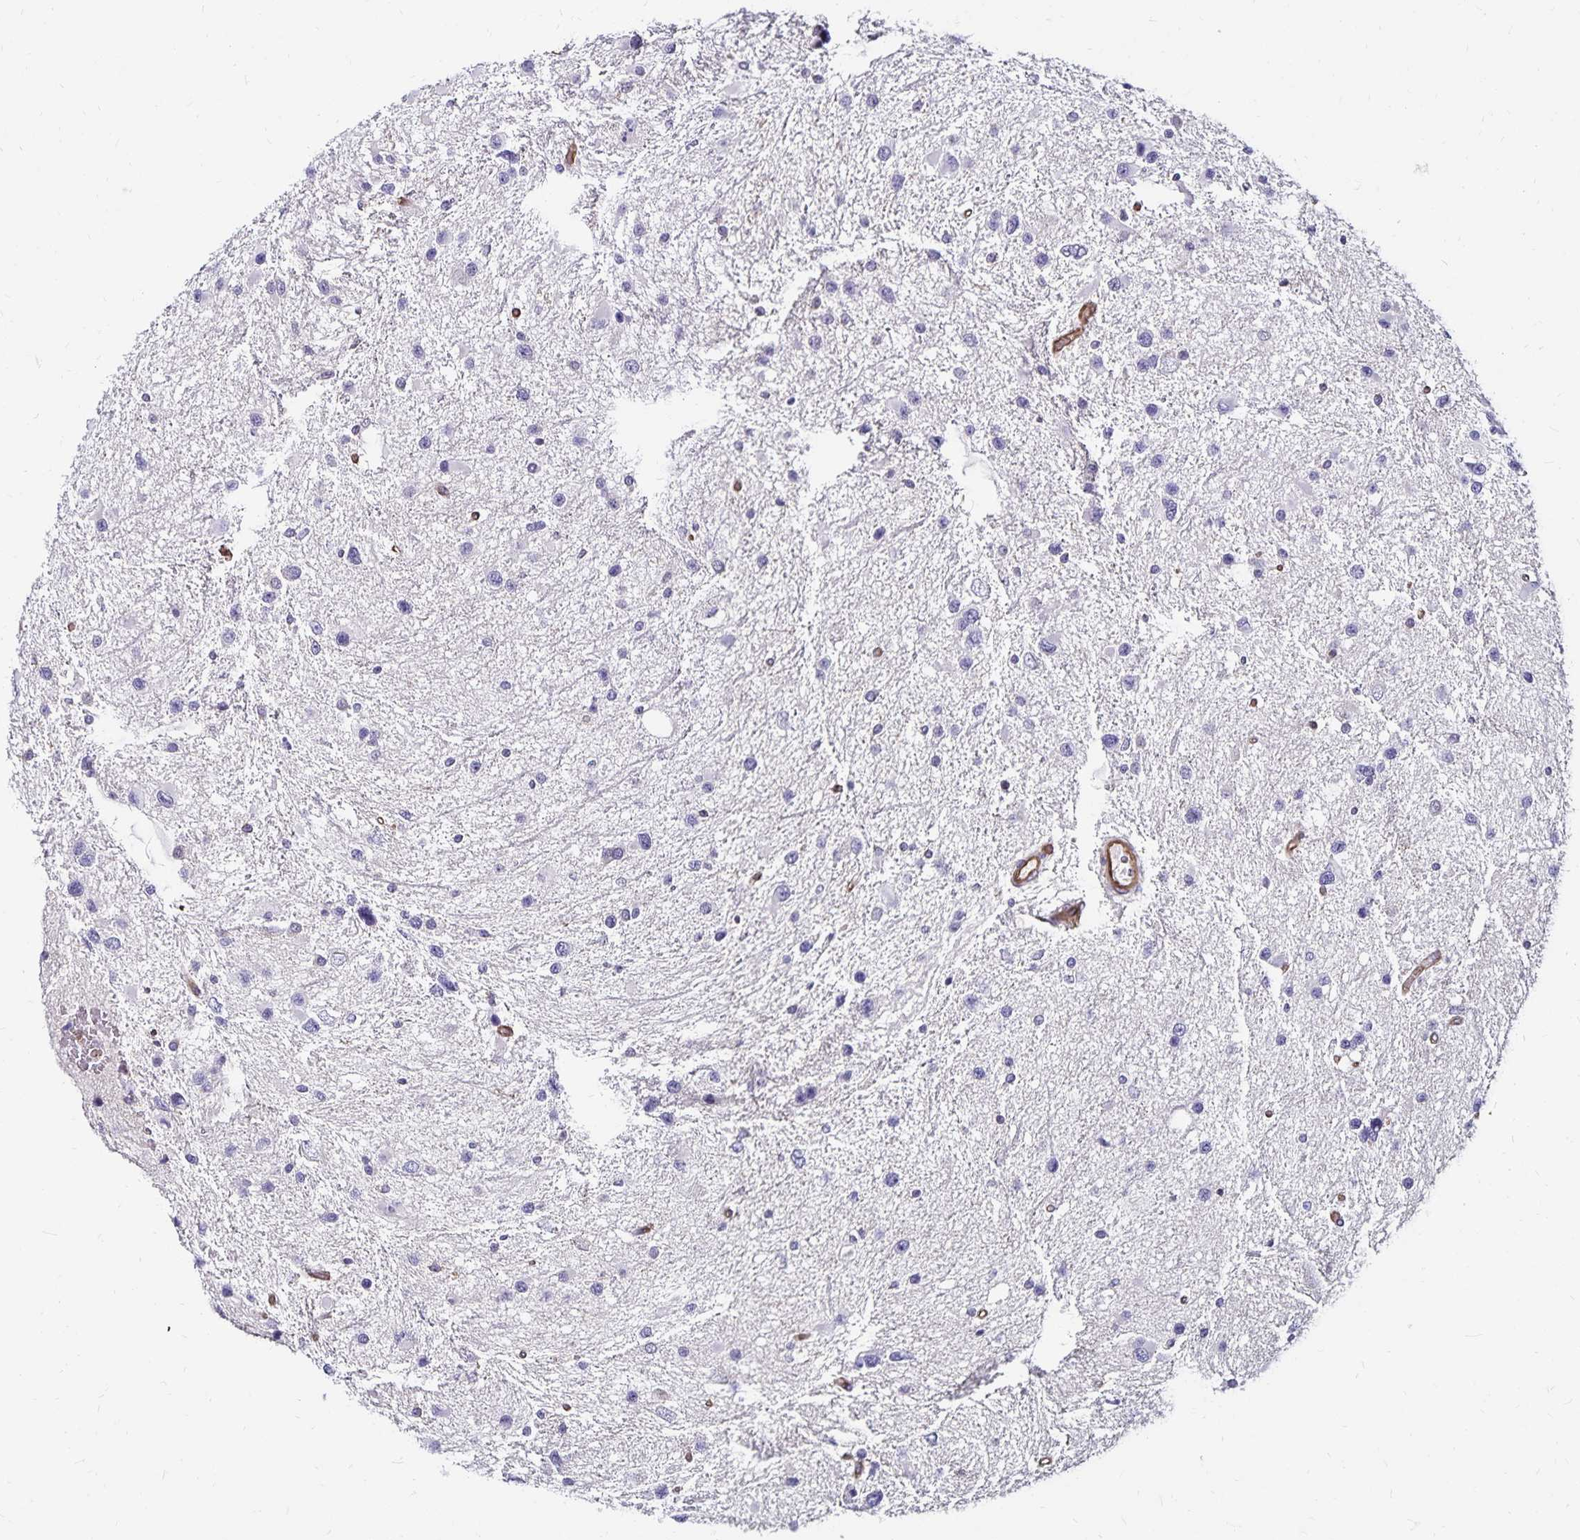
{"staining": {"intensity": "negative", "quantity": "none", "location": "none"}, "tissue": "glioma", "cell_type": "Tumor cells", "image_type": "cancer", "snomed": [{"axis": "morphology", "description": "Glioma, malignant, Low grade"}, {"axis": "topography", "description": "Brain"}], "caption": "Immunohistochemistry (IHC) image of human malignant glioma (low-grade) stained for a protein (brown), which shows no positivity in tumor cells.", "gene": "RPRML", "patient": {"sex": "female", "age": 32}}